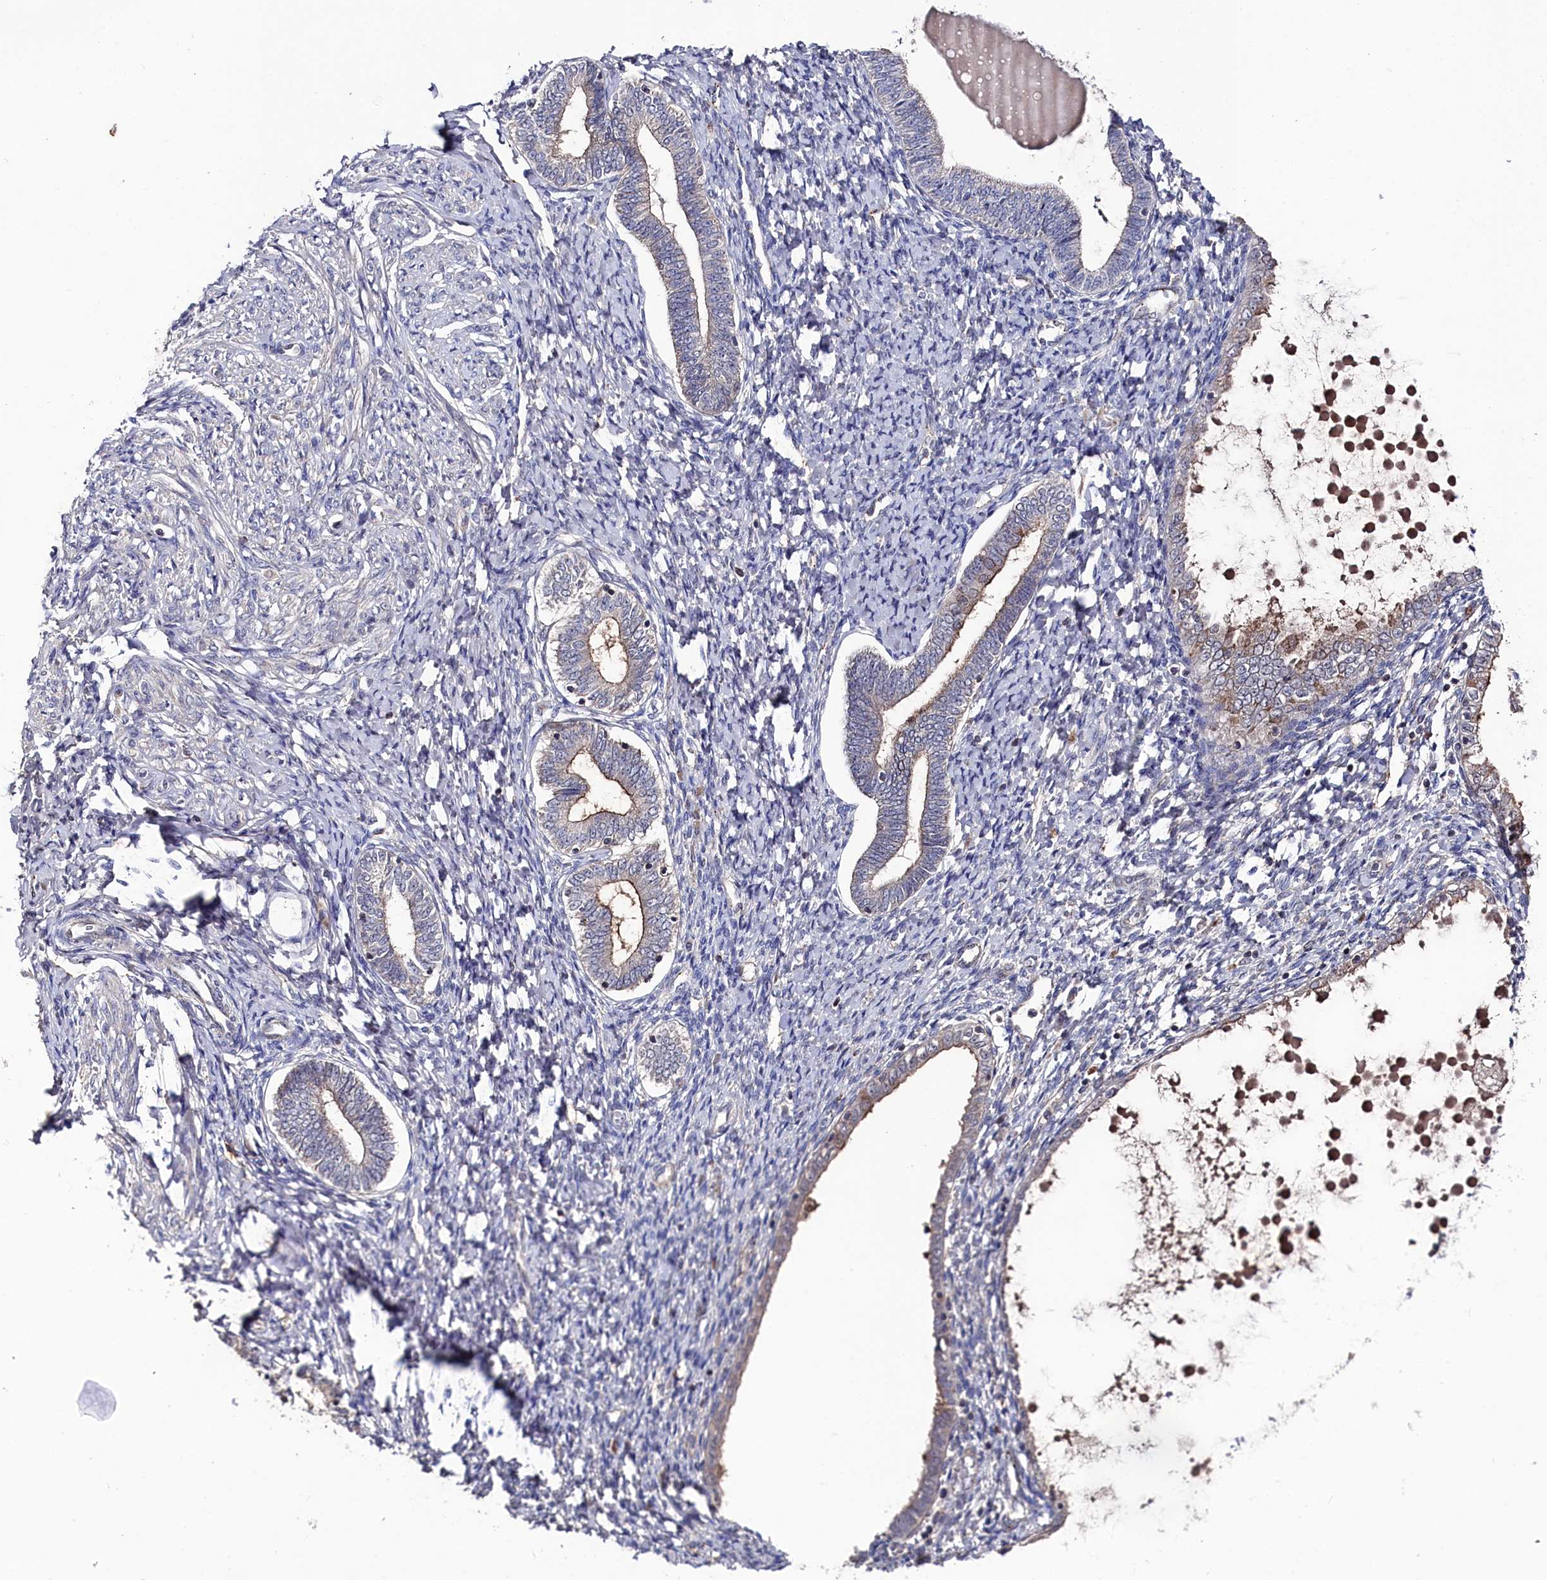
{"staining": {"intensity": "negative", "quantity": "none", "location": "none"}, "tissue": "endometrium", "cell_type": "Cells in endometrial stroma", "image_type": "normal", "snomed": [{"axis": "morphology", "description": "Normal tissue, NOS"}, {"axis": "topography", "description": "Endometrium"}], "caption": "DAB (3,3'-diaminobenzidine) immunohistochemical staining of normal endometrium shows no significant positivity in cells in endometrial stroma. (Stains: DAB IHC with hematoxylin counter stain, Microscopy: brightfield microscopy at high magnification).", "gene": "TMC5", "patient": {"sex": "female", "age": 72}}